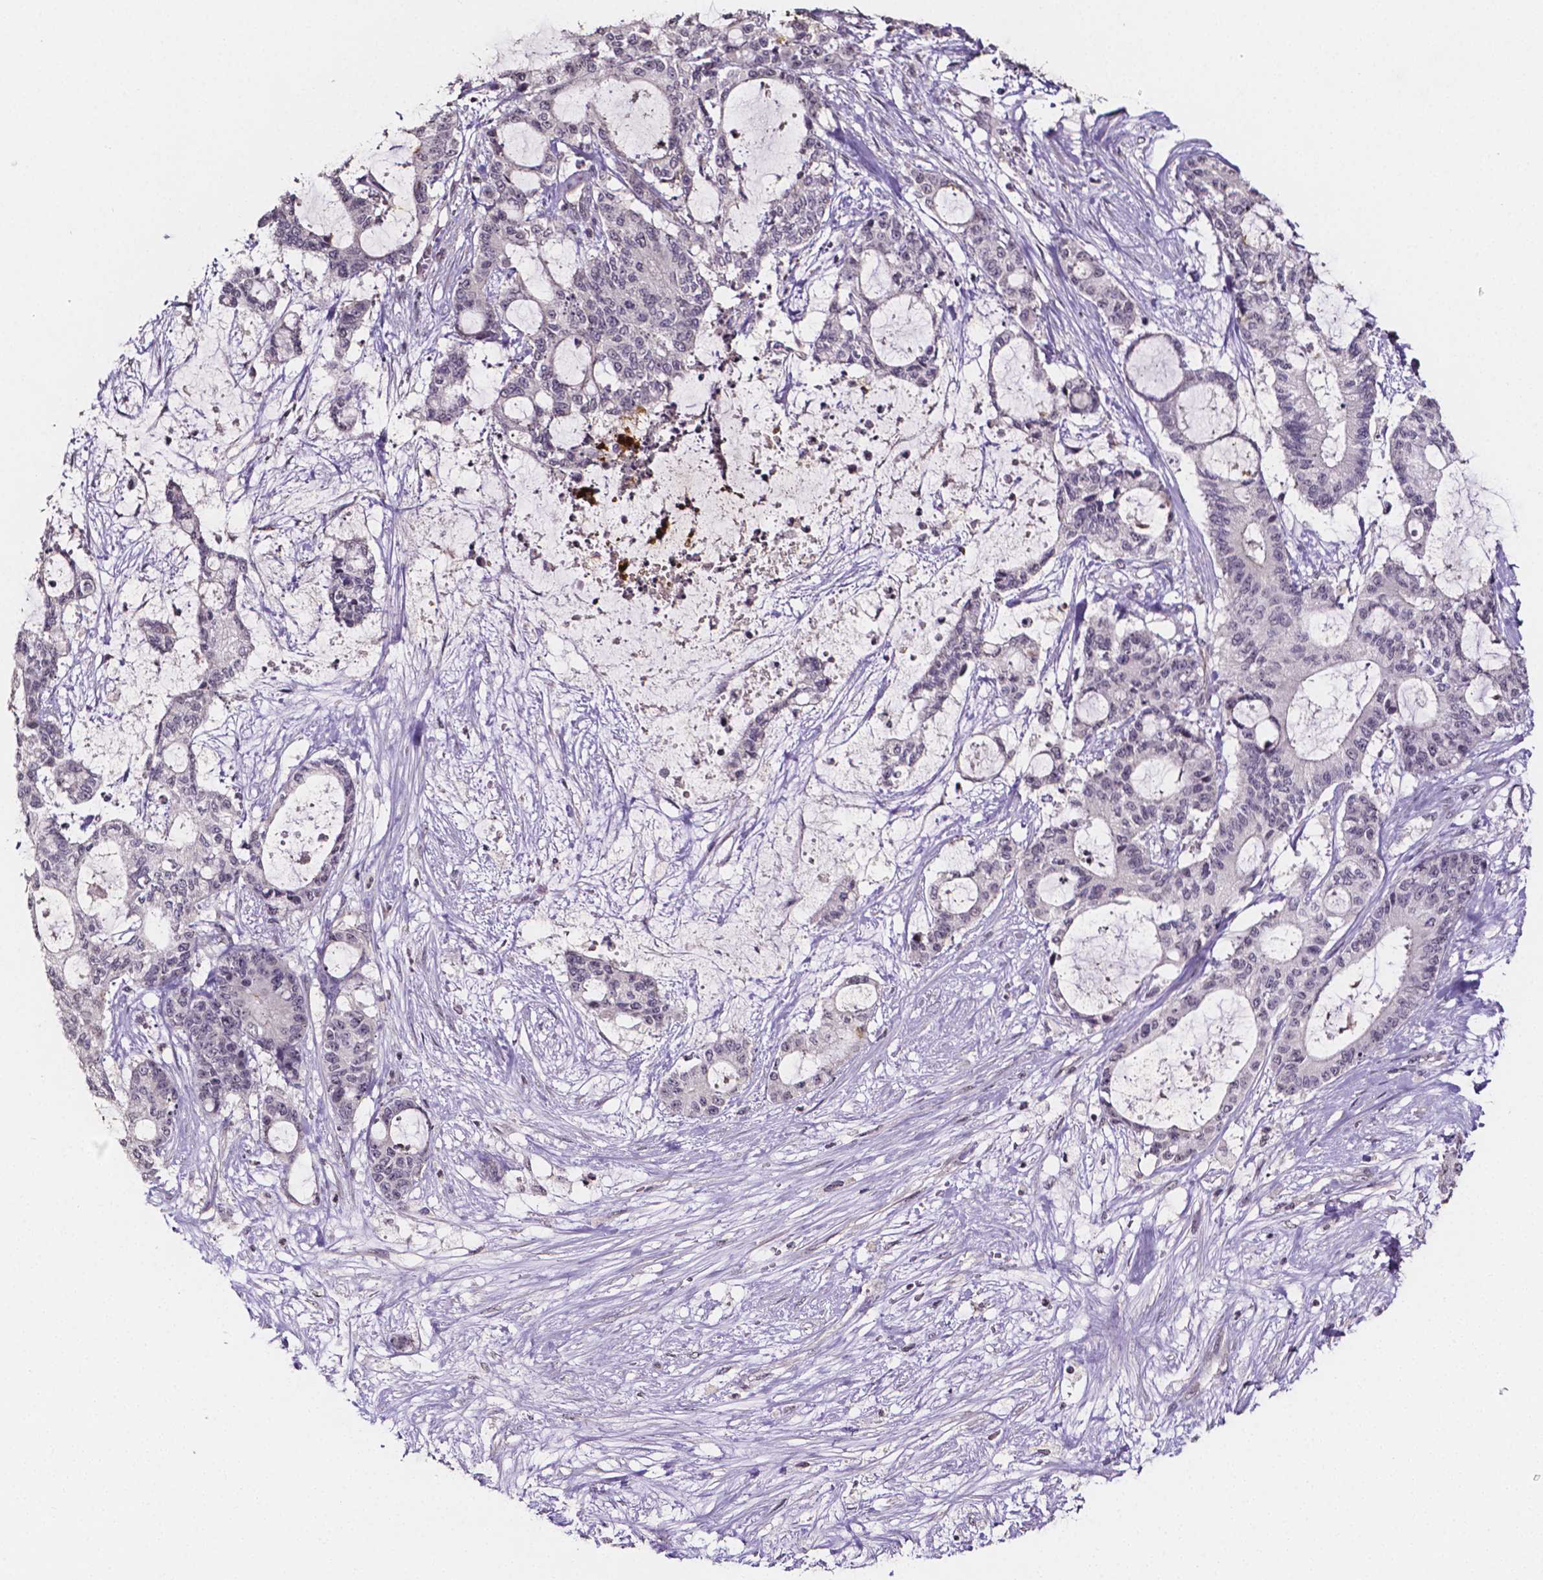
{"staining": {"intensity": "negative", "quantity": "none", "location": "none"}, "tissue": "liver cancer", "cell_type": "Tumor cells", "image_type": "cancer", "snomed": [{"axis": "morphology", "description": "Normal tissue, NOS"}, {"axis": "morphology", "description": "Cholangiocarcinoma"}, {"axis": "topography", "description": "Liver"}, {"axis": "topography", "description": "Peripheral nerve tissue"}], "caption": "Tumor cells show no significant expression in liver cancer.", "gene": "NRGN", "patient": {"sex": "female", "age": 73}}